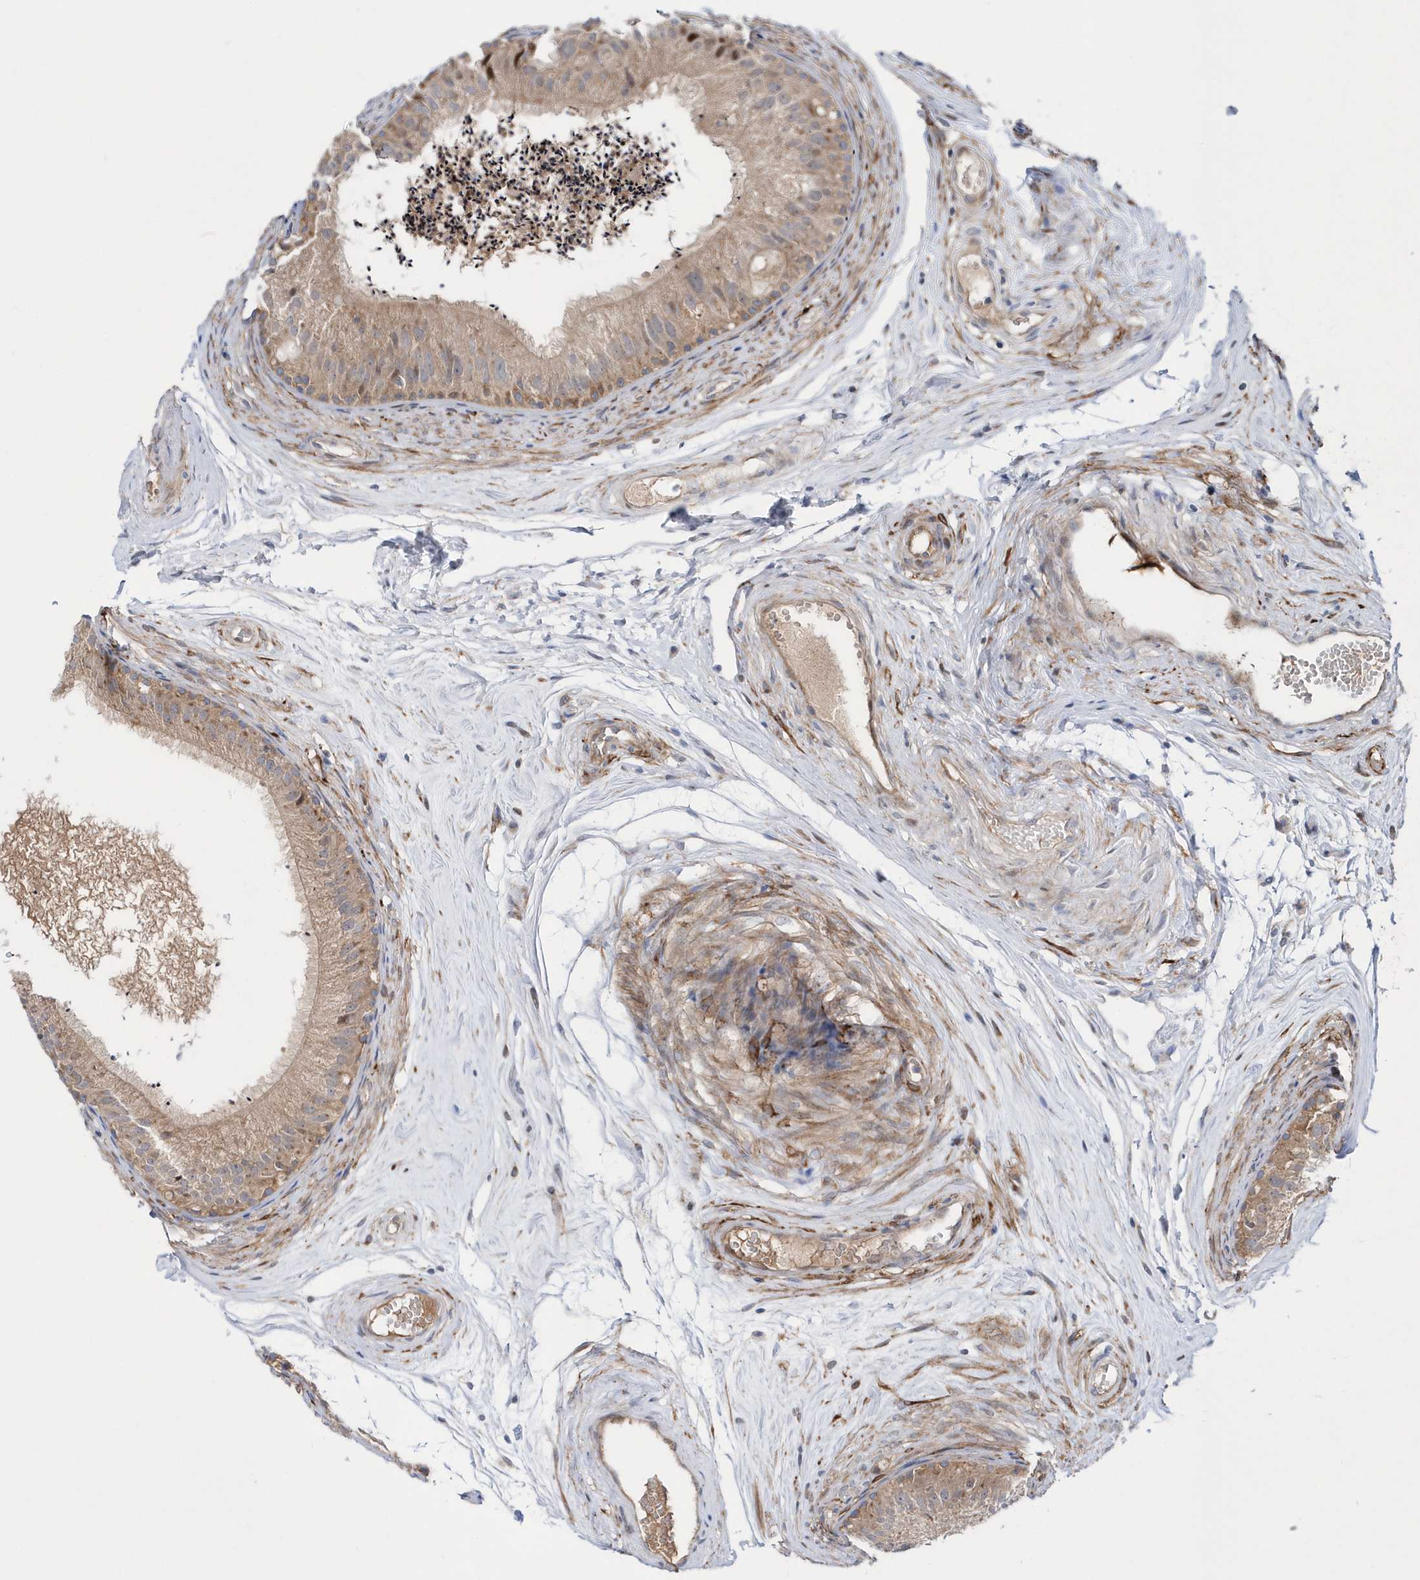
{"staining": {"intensity": "weak", "quantity": ">75%", "location": "cytoplasmic/membranous"}, "tissue": "epididymis", "cell_type": "Glandular cells", "image_type": "normal", "snomed": [{"axis": "morphology", "description": "Normal tissue, NOS"}, {"axis": "topography", "description": "Epididymis"}], "caption": "Epididymis stained with DAB immunohistochemistry shows low levels of weak cytoplasmic/membranous positivity in approximately >75% of glandular cells. (DAB = brown stain, brightfield microscopy at high magnification).", "gene": "DSPP", "patient": {"sex": "male", "age": 56}}